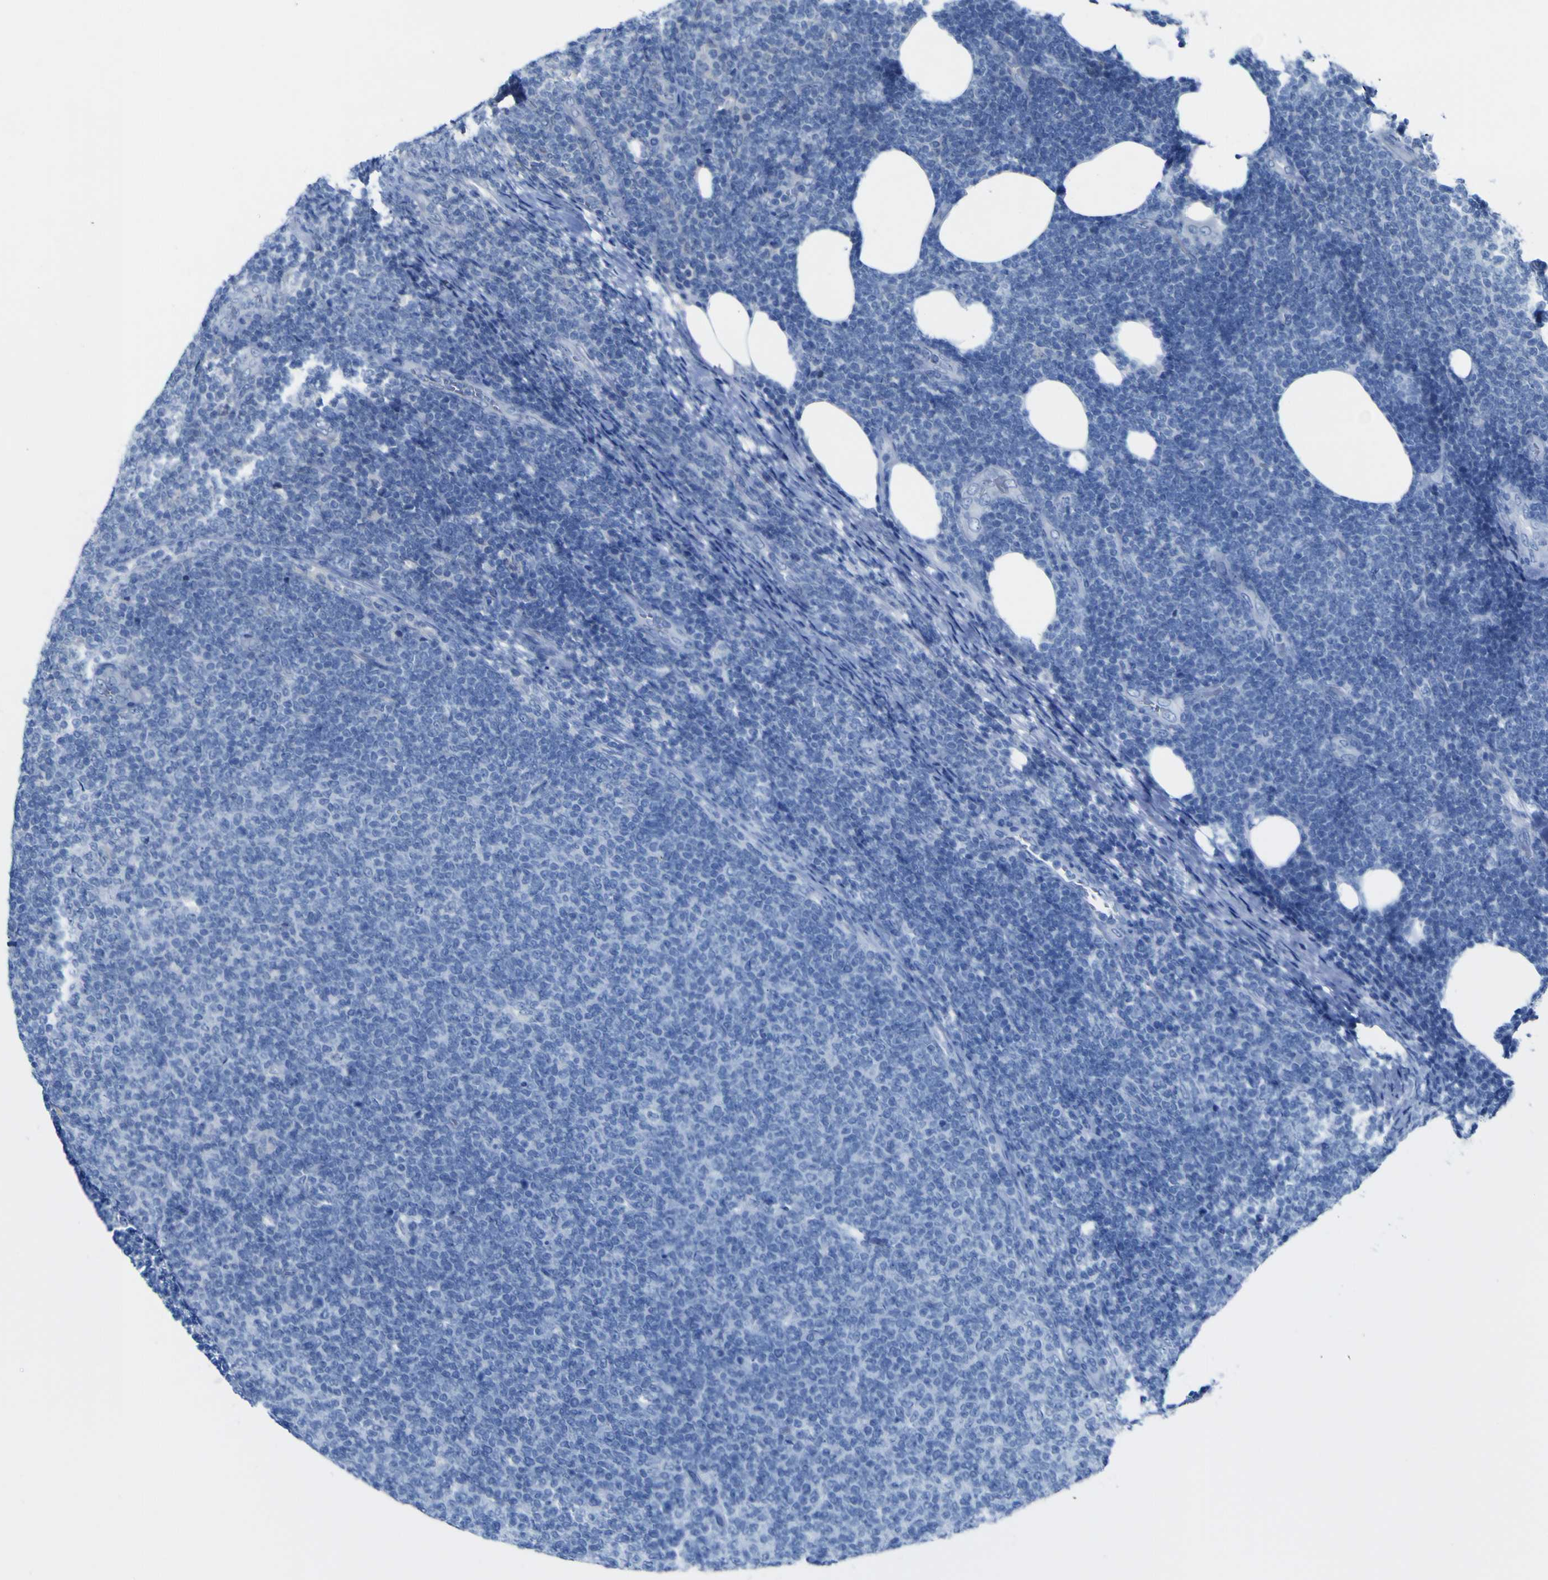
{"staining": {"intensity": "negative", "quantity": "none", "location": "none"}, "tissue": "lymphoma", "cell_type": "Tumor cells", "image_type": "cancer", "snomed": [{"axis": "morphology", "description": "Malignant lymphoma, non-Hodgkin's type, Low grade"}, {"axis": "topography", "description": "Lymph node"}], "caption": "Tumor cells are negative for protein expression in human lymphoma. (DAB IHC visualized using brightfield microscopy, high magnification).", "gene": "NAV1", "patient": {"sex": "male", "age": 66}}